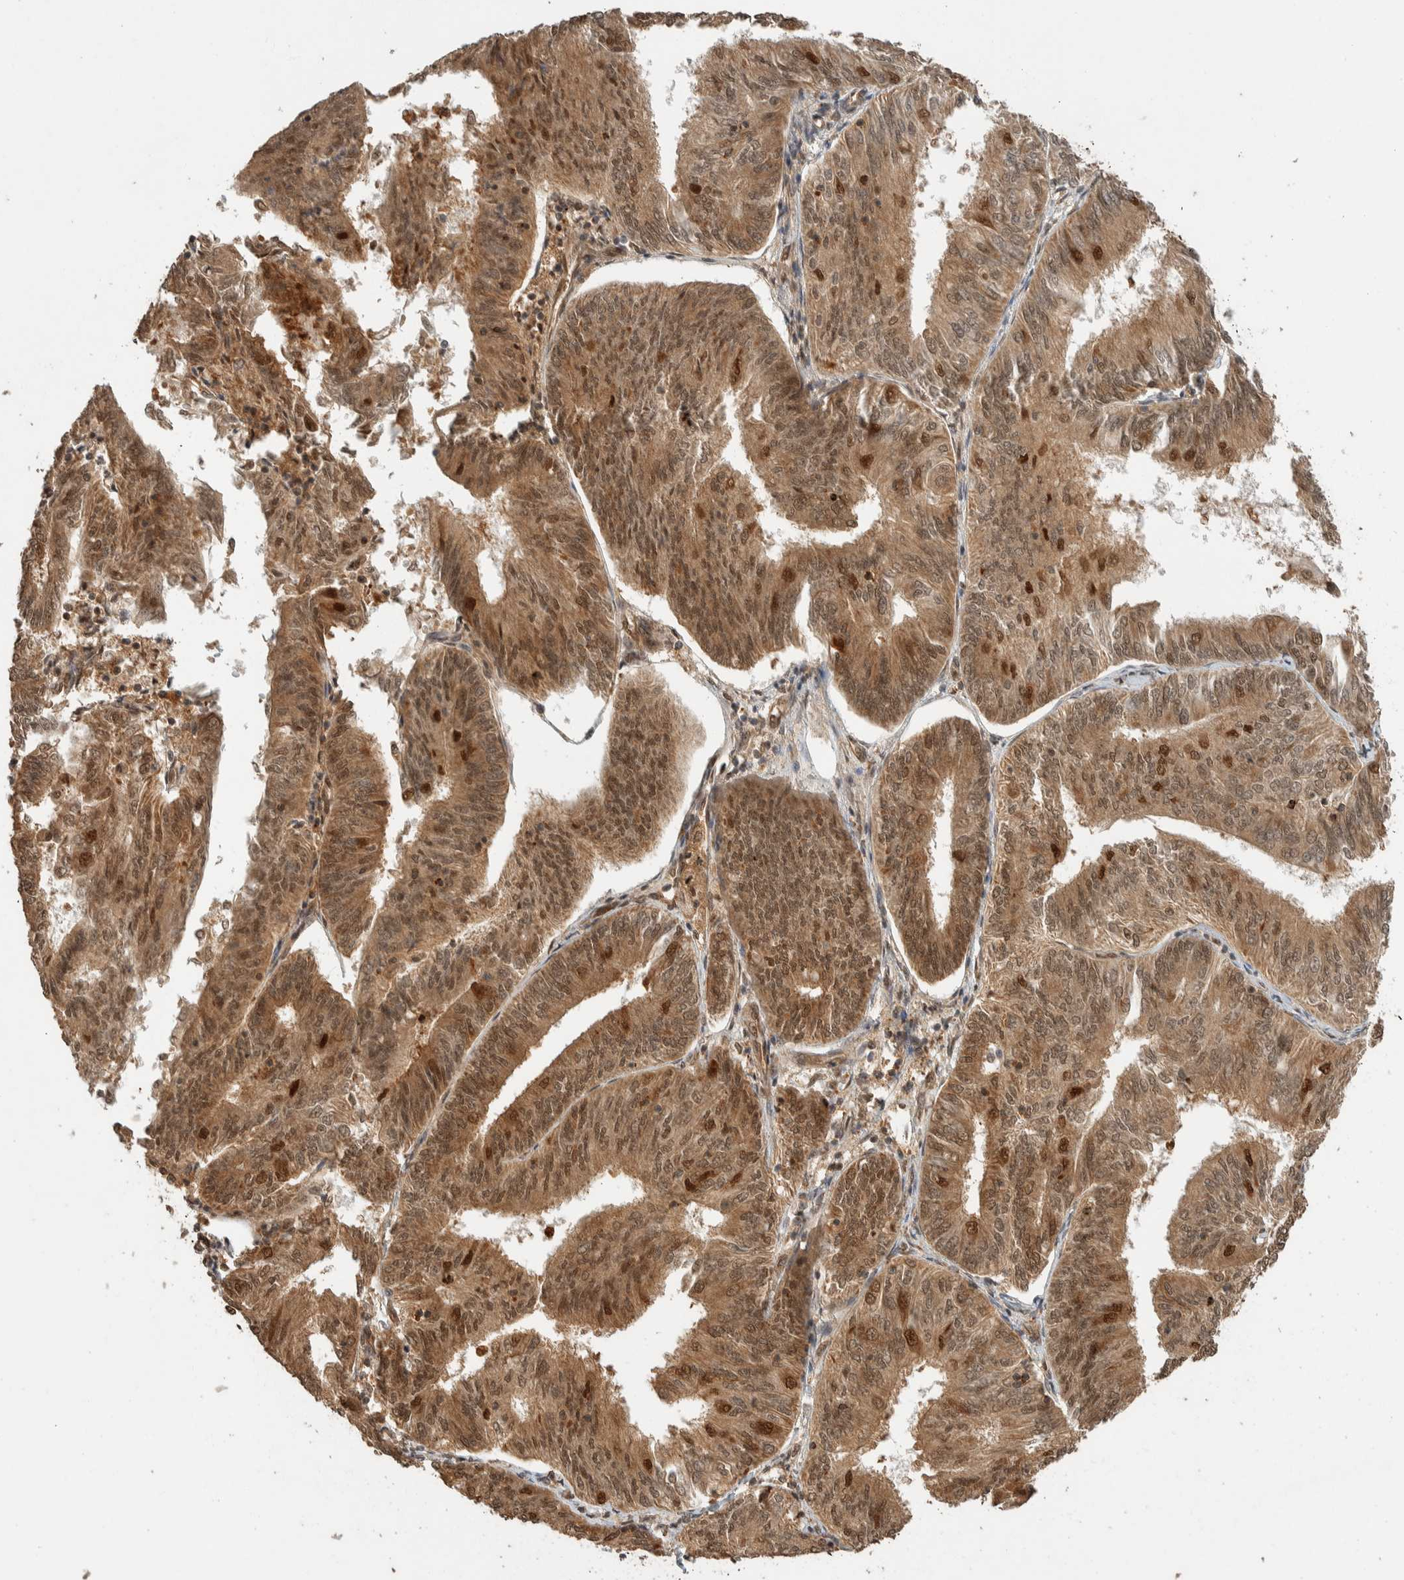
{"staining": {"intensity": "strong", "quantity": ">75%", "location": "cytoplasmic/membranous,nuclear"}, "tissue": "endometrial cancer", "cell_type": "Tumor cells", "image_type": "cancer", "snomed": [{"axis": "morphology", "description": "Adenocarcinoma, NOS"}, {"axis": "topography", "description": "Endometrium"}], "caption": "Protein staining reveals strong cytoplasmic/membranous and nuclear positivity in approximately >75% of tumor cells in endometrial cancer (adenocarcinoma). Ihc stains the protein in brown and the nuclei are stained blue.", "gene": "ZBTB2", "patient": {"sex": "female", "age": 58}}